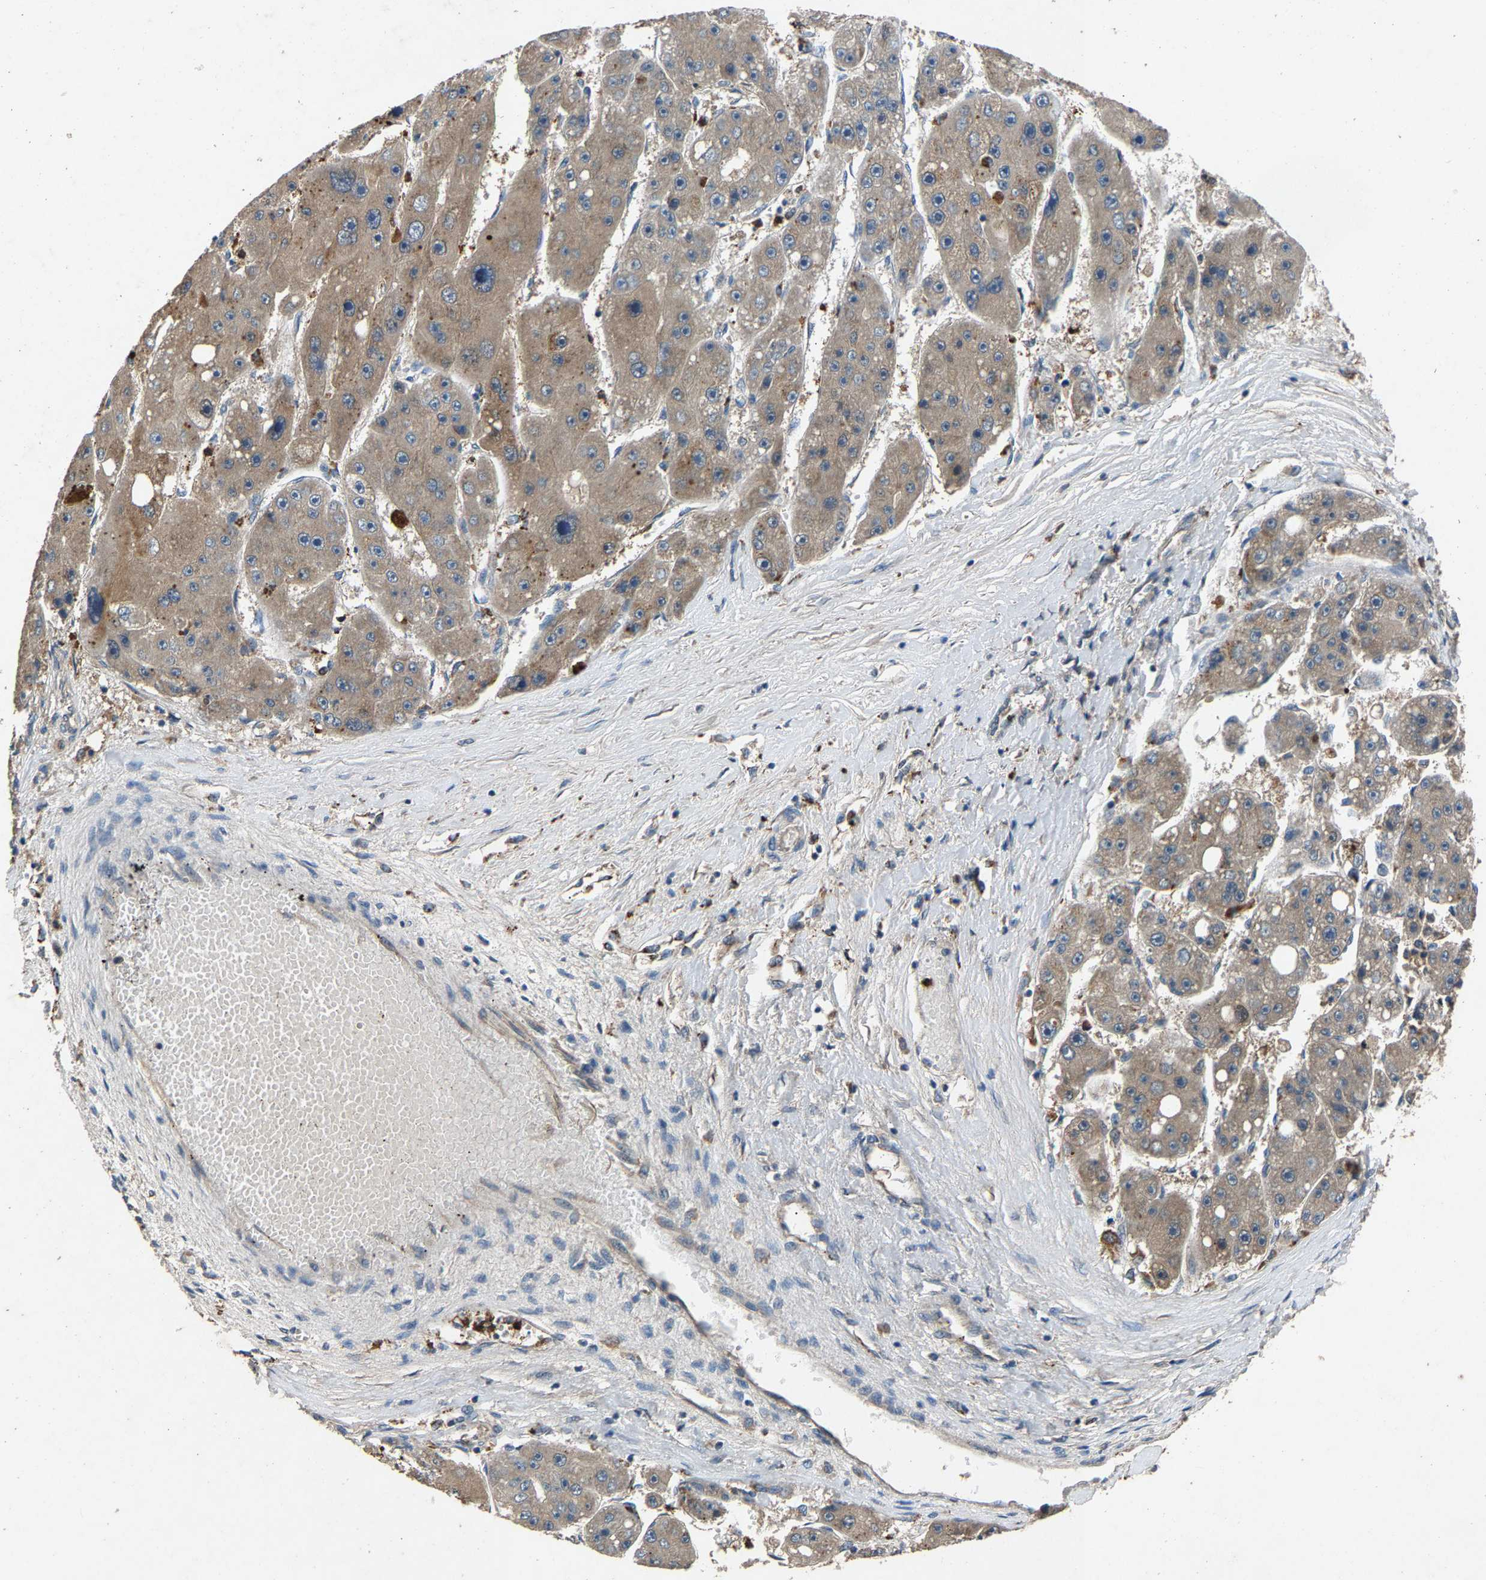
{"staining": {"intensity": "weak", "quantity": "25%-75%", "location": "cytoplasmic/membranous"}, "tissue": "liver cancer", "cell_type": "Tumor cells", "image_type": "cancer", "snomed": [{"axis": "morphology", "description": "Carcinoma, Hepatocellular, NOS"}, {"axis": "topography", "description": "Liver"}], "caption": "This is an image of immunohistochemistry staining of liver hepatocellular carcinoma, which shows weak staining in the cytoplasmic/membranous of tumor cells.", "gene": "PPID", "patient": {"sex": "female", "age": 61}}